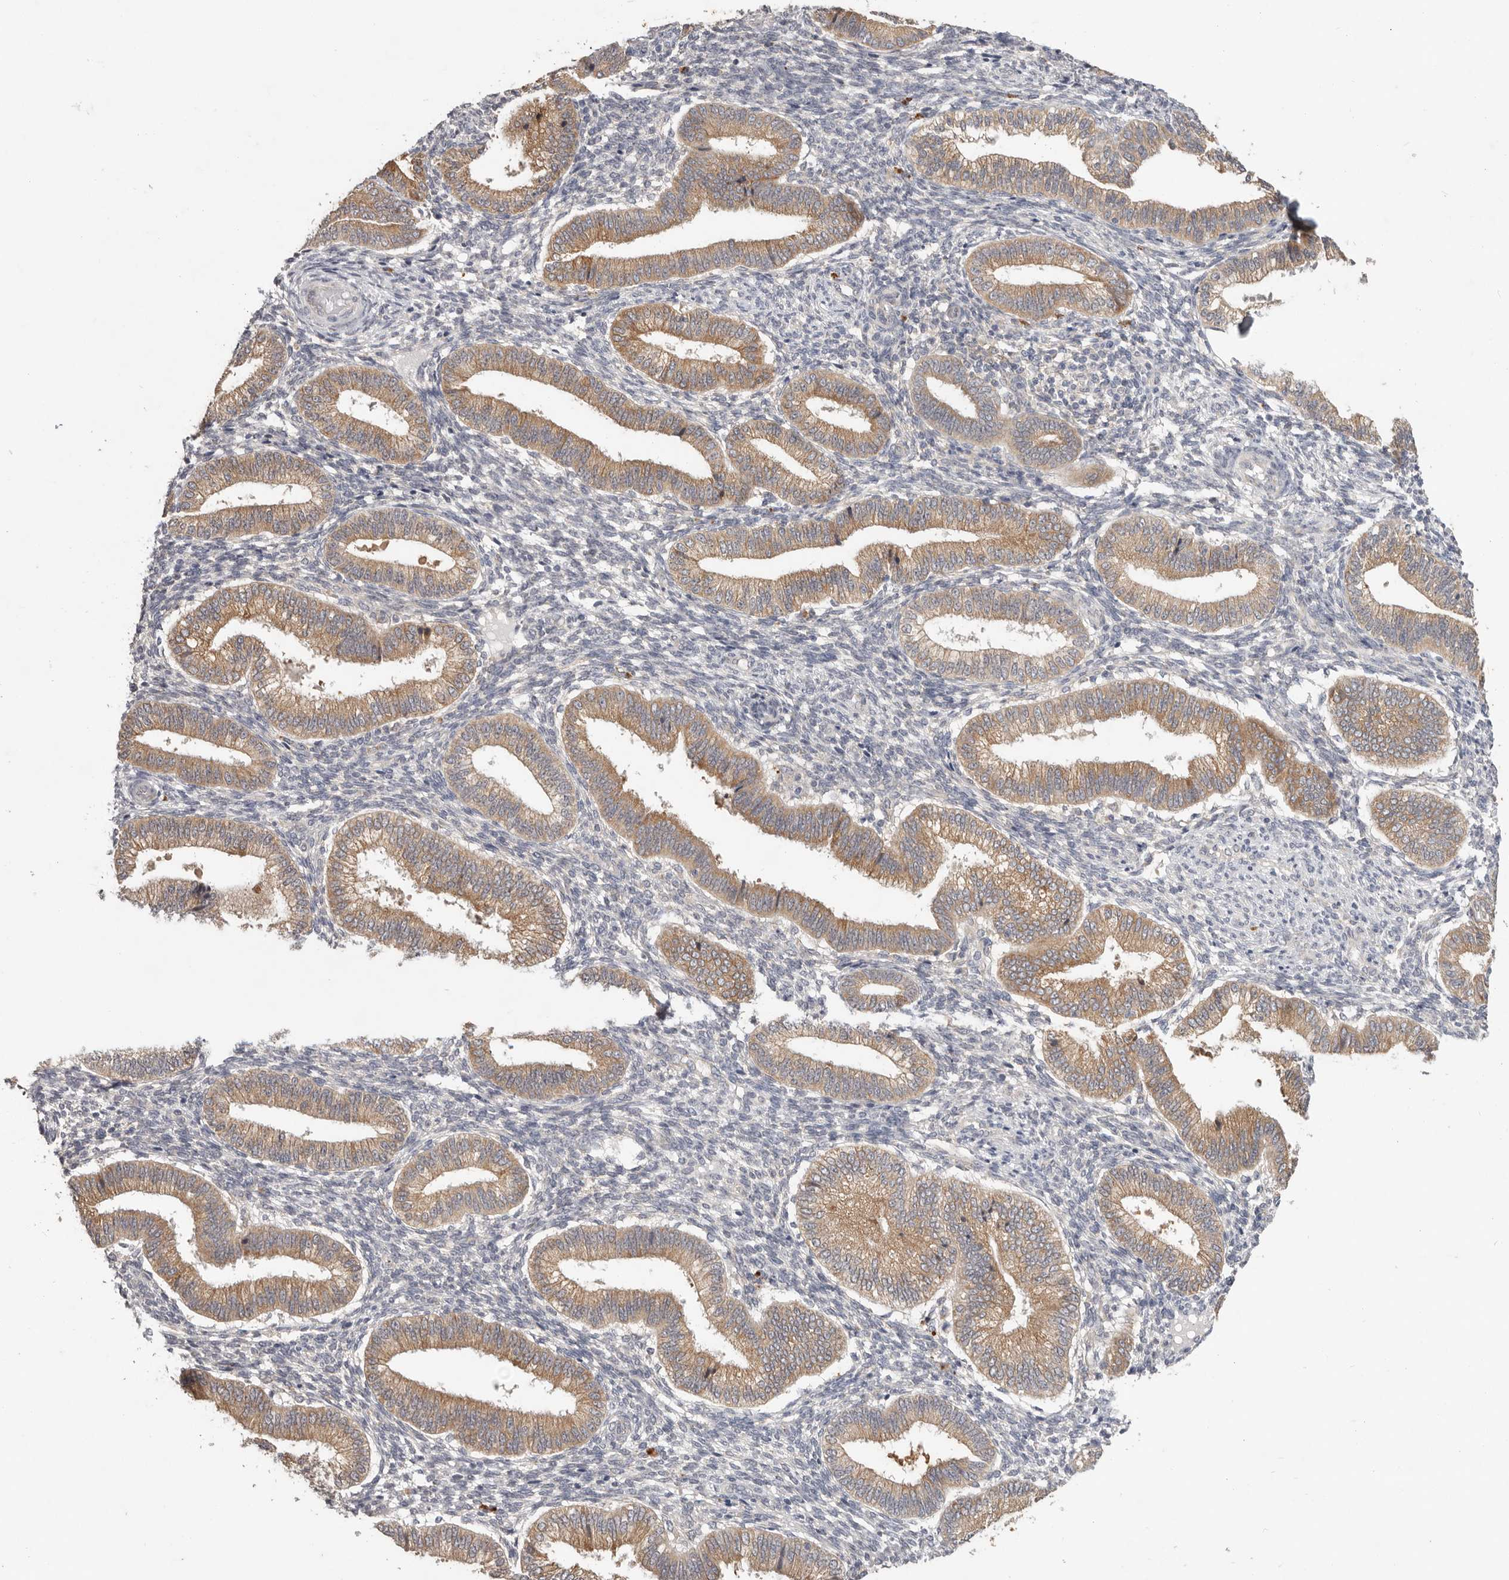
{"staining": {"intensity": "negative", "quantity": "none", "location": "none"}, "tissue": "endometrium", "cell_type": "Cells in endometrial stroma", "image_type": "normal", "snomed": [{"axis": "morphology", "description": "Normal tissue, NOS"}, {"axis": "topography", "description": "Endometrium"}], "caption": "The micrograph reveals no staining of cells in endometrial stroma in normal endometrium.", "gene": "WDR77", "patient": {"sex": "female", "age": 39}}